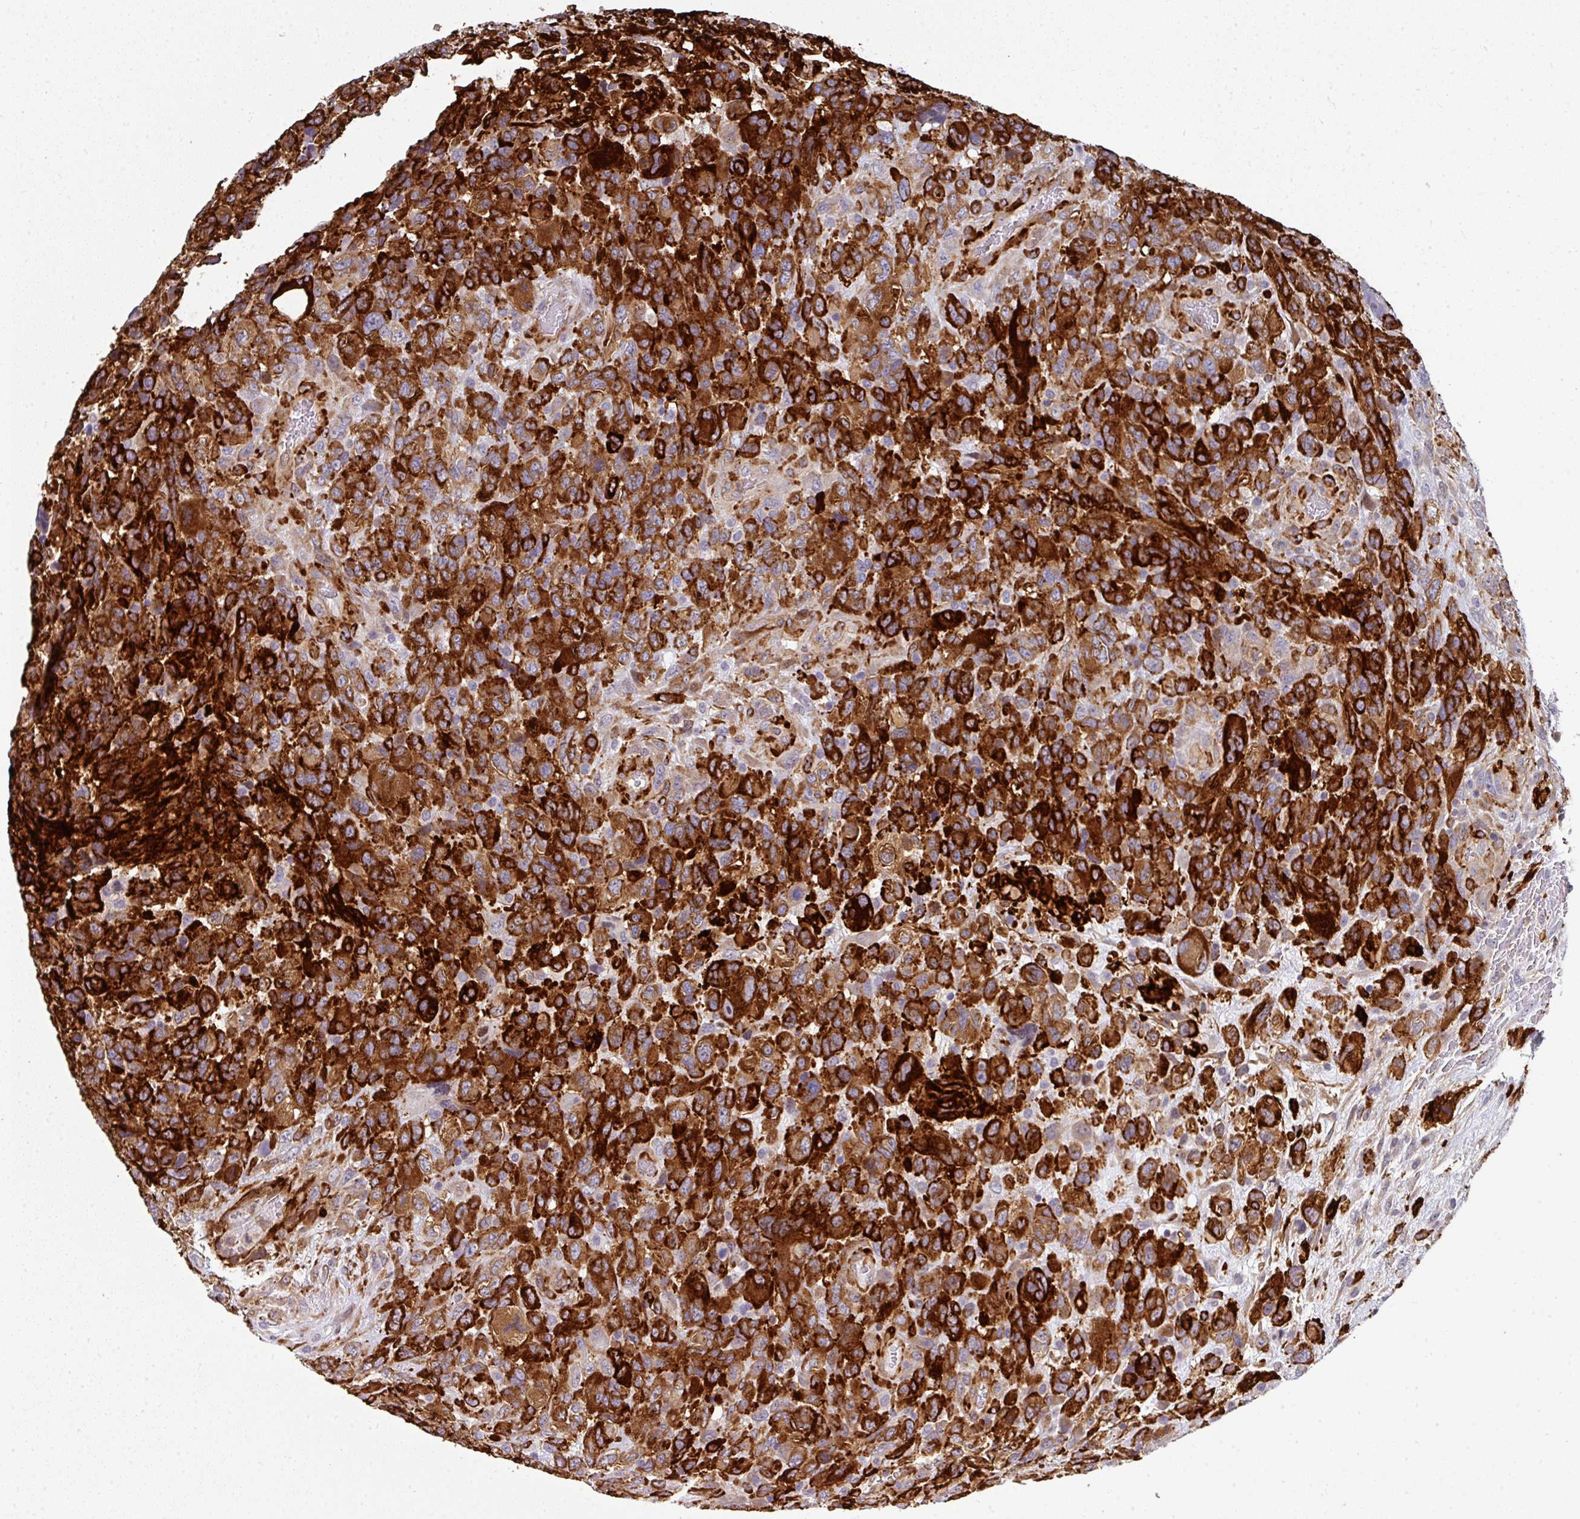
{"staining": {"intensity": "strong", "quantity": ">75%", "location": "cytoplasmic/membranous"}, "tissue": "glioma", "cell_type": "Tumor cells", "image_type": "cancer", "snomed": [{"axis": "morphology", "description": "Glioma, malignant, High grade"}, {"axis": "topography", "description": "Brain"}], "caption": "Immunohistochemical staining of human glioma reveals strong cytoplasmic/membranous protein positivity in approximately >75% of tumor cells. (DAB IHC with brightfield microscopy, high magnification).", "gene": "BEND5", "patient": {"sex": "male", "age": 61}}